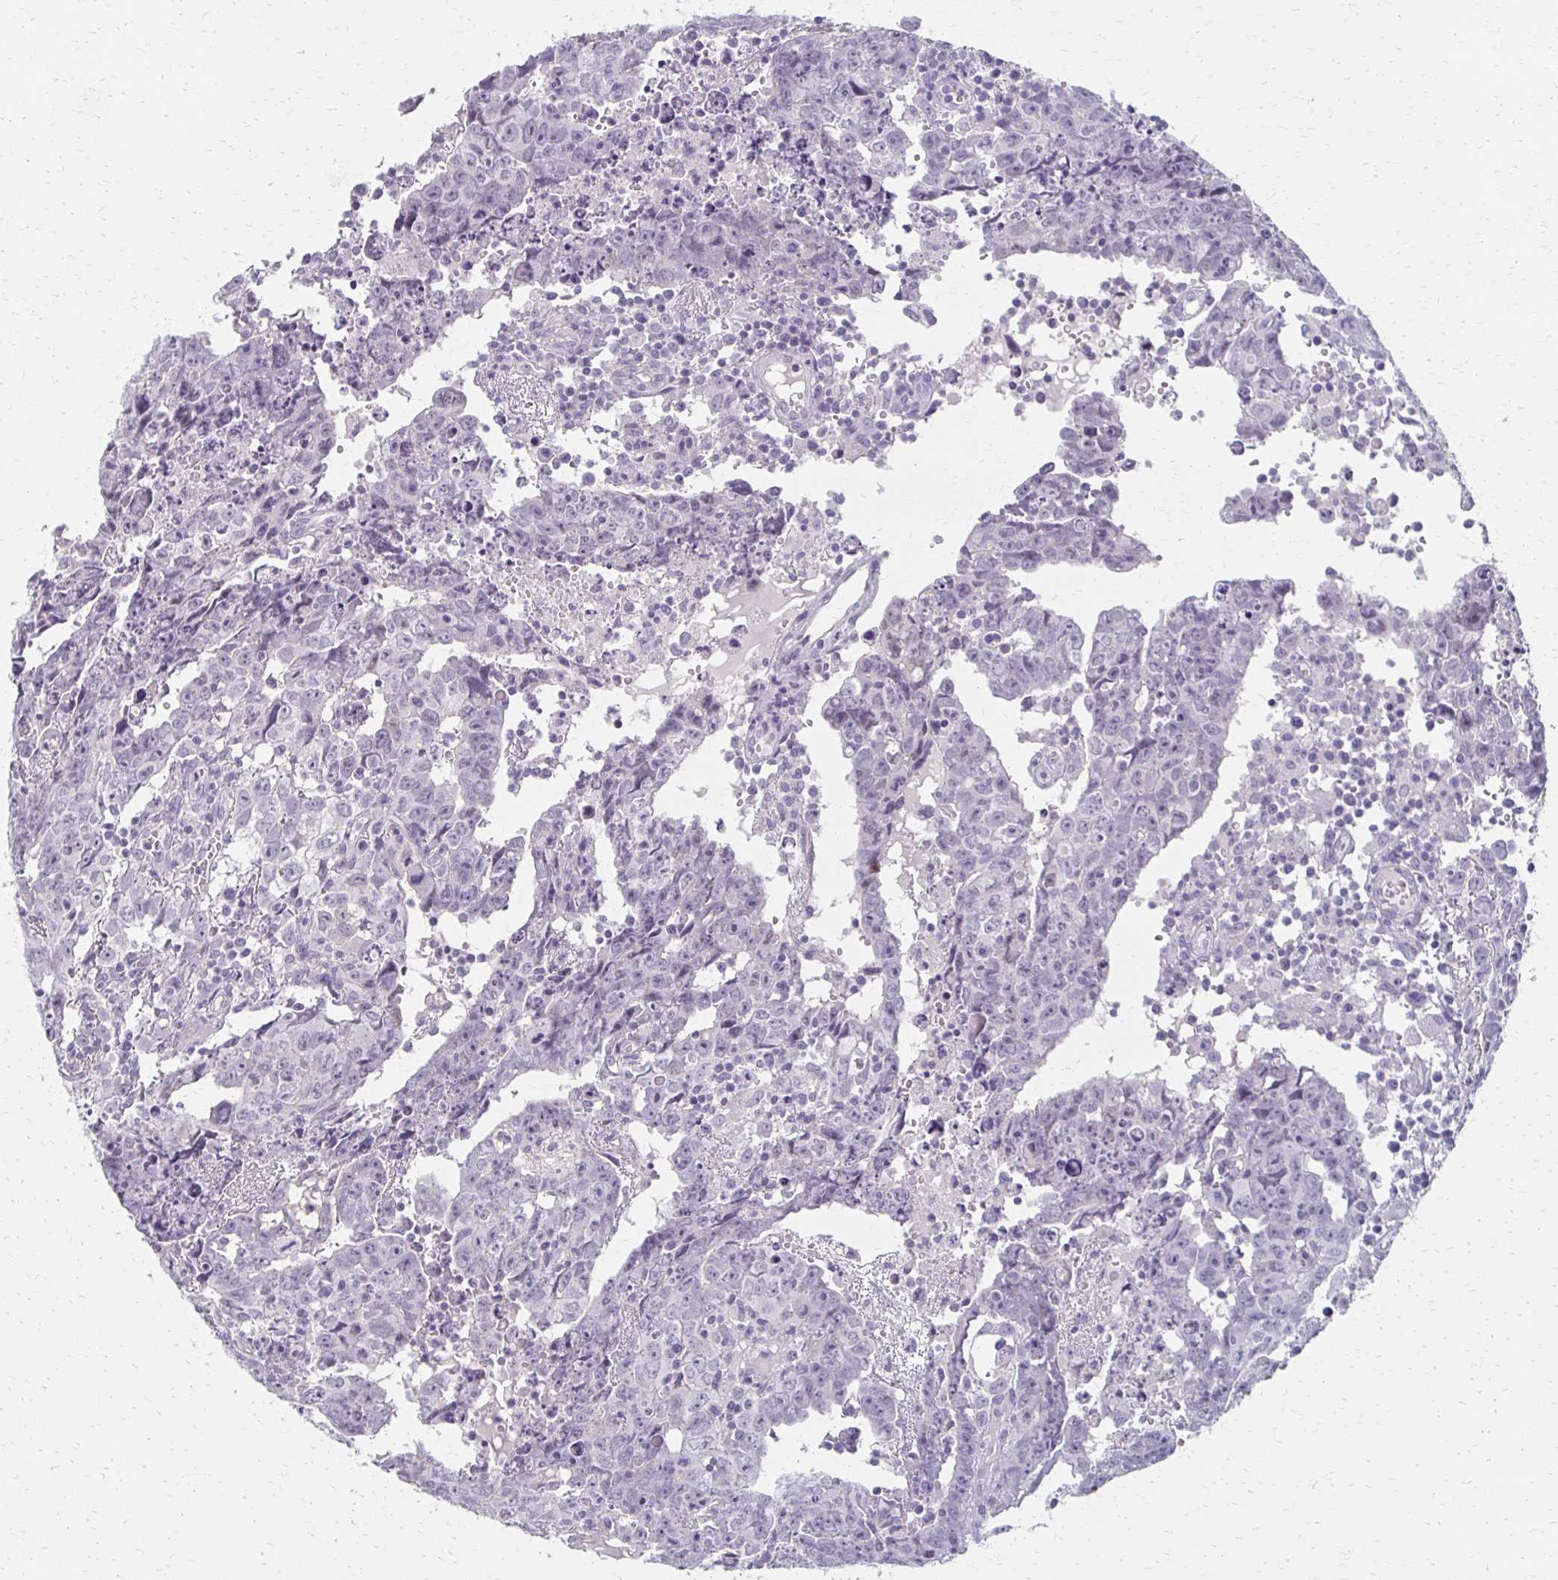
{"staining": {"intensity": "negative", "quantity": "none", "location": "none"}, "tissue": "testis cancer", "cell_type": "Tumor cells", "image_type": "cancer", "snomed": [{"axis": "morphology", "description": "Carcinoma, Embryonal, NOS"}, {"axis": "topography", "description": "Testis"}], "caption": "Immunohistochemistry histopathology image of neoplastic tissue: human testis cancer stained with DAB (3,3'-diaminobenzidine) displays no significant protein staining in tumor cells. (DAB (3,3'-diaminobenzidine) IHC visualized using brightfield microscopy, high magnification).", "gene": "FOXO4", "patient": {"sex": "male", "age": 22}}